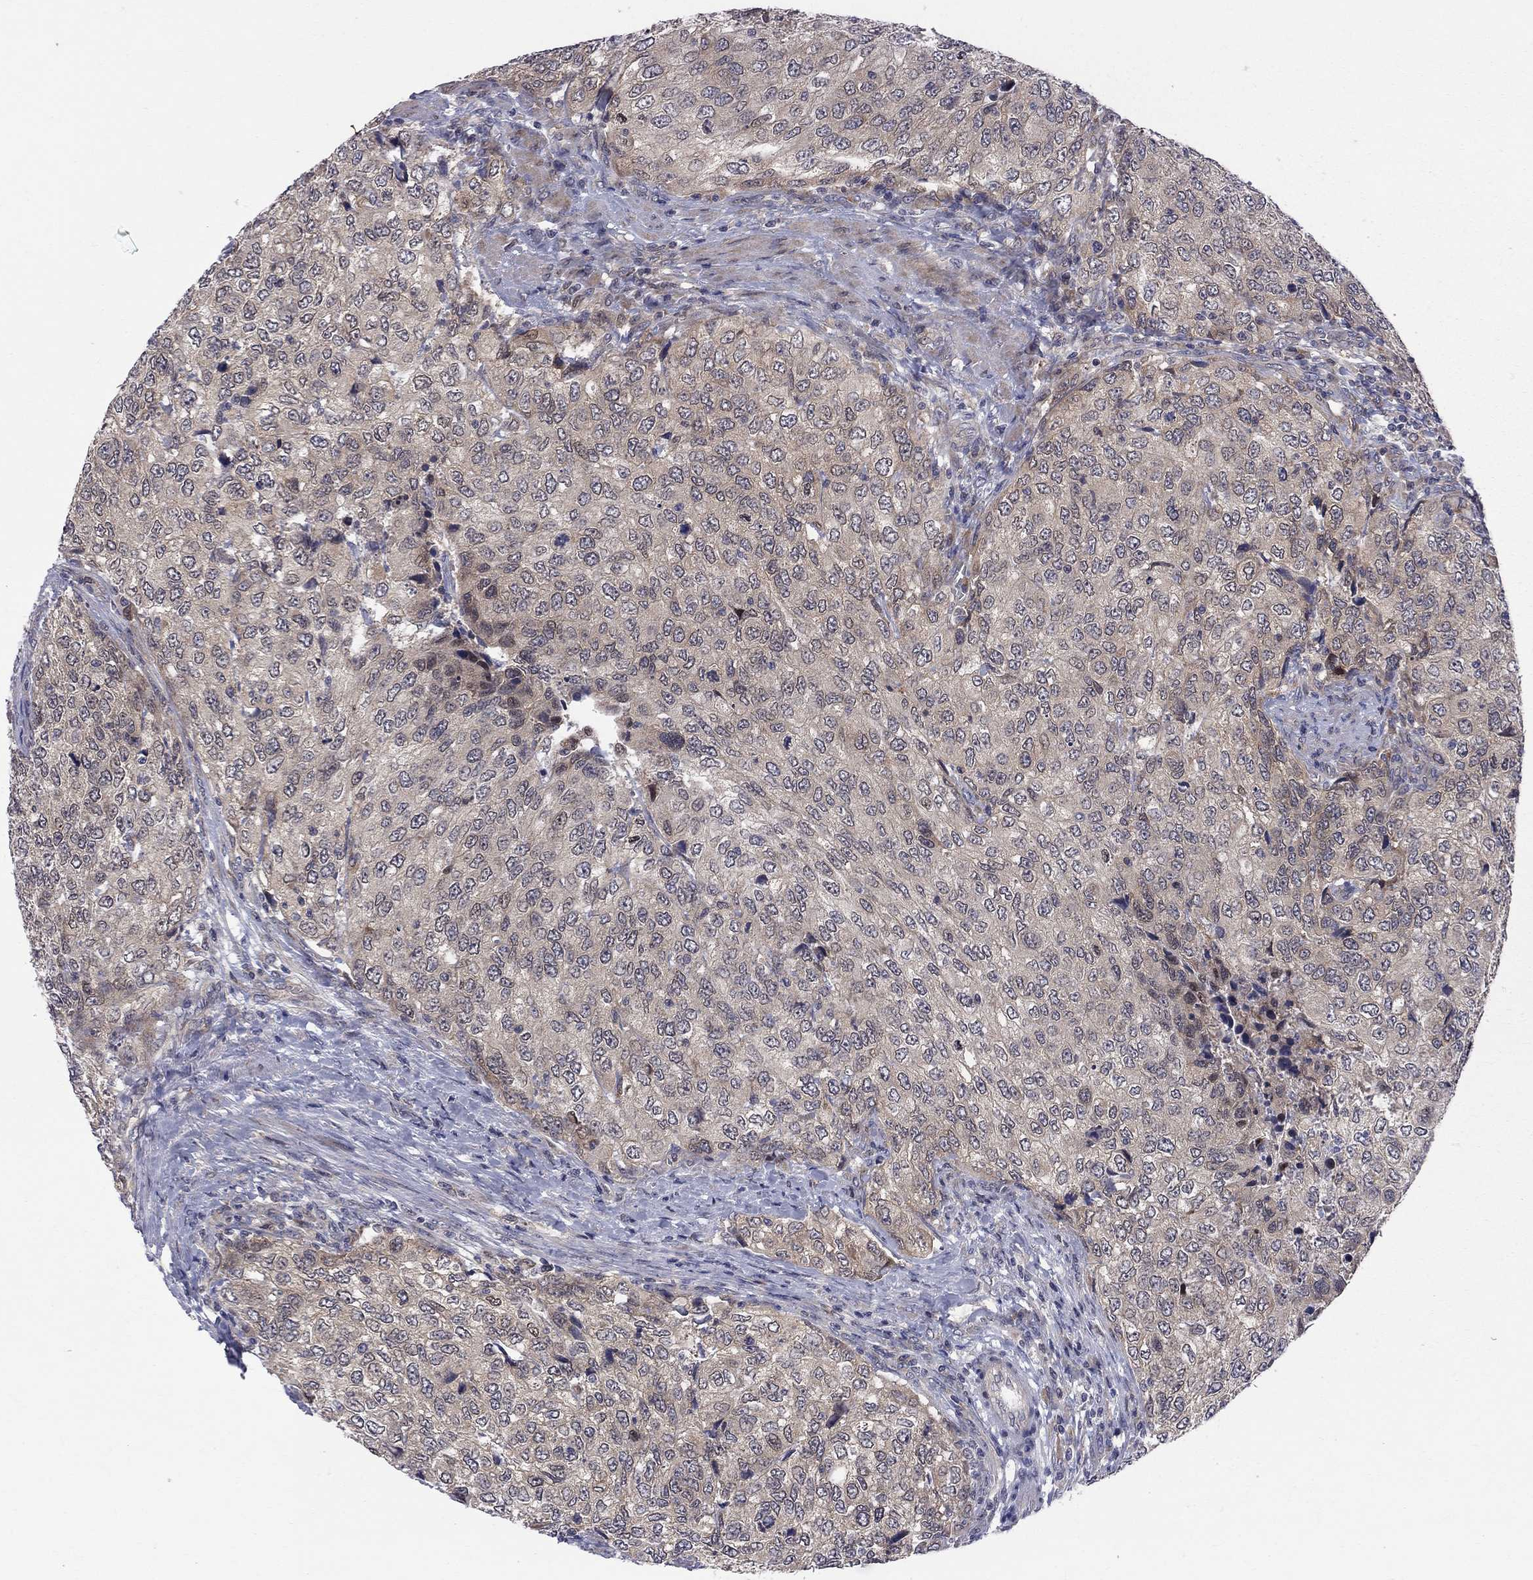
{"staining": {"intensity": "weak", "quantity": ">75%", "location": "cytoplasmic/membranous"}, "tissue": "urothelial cancer", "cell_type": "Tumor cells", "image_type": "cancer", "snomed": [{"axis": "morphology", "description": "Urothelial carcinoma, High grade"}, {"axis": "topography", "description": "Urinary bladder"}], "caption": "Immunohistochemical staining of urothelial cancer exhibits low levels of weak cytoplasmic/membranous staining in about >75% of tumor cells.", "gene": "CNOT11", "patient": {"sex": "female", "age": 78}}